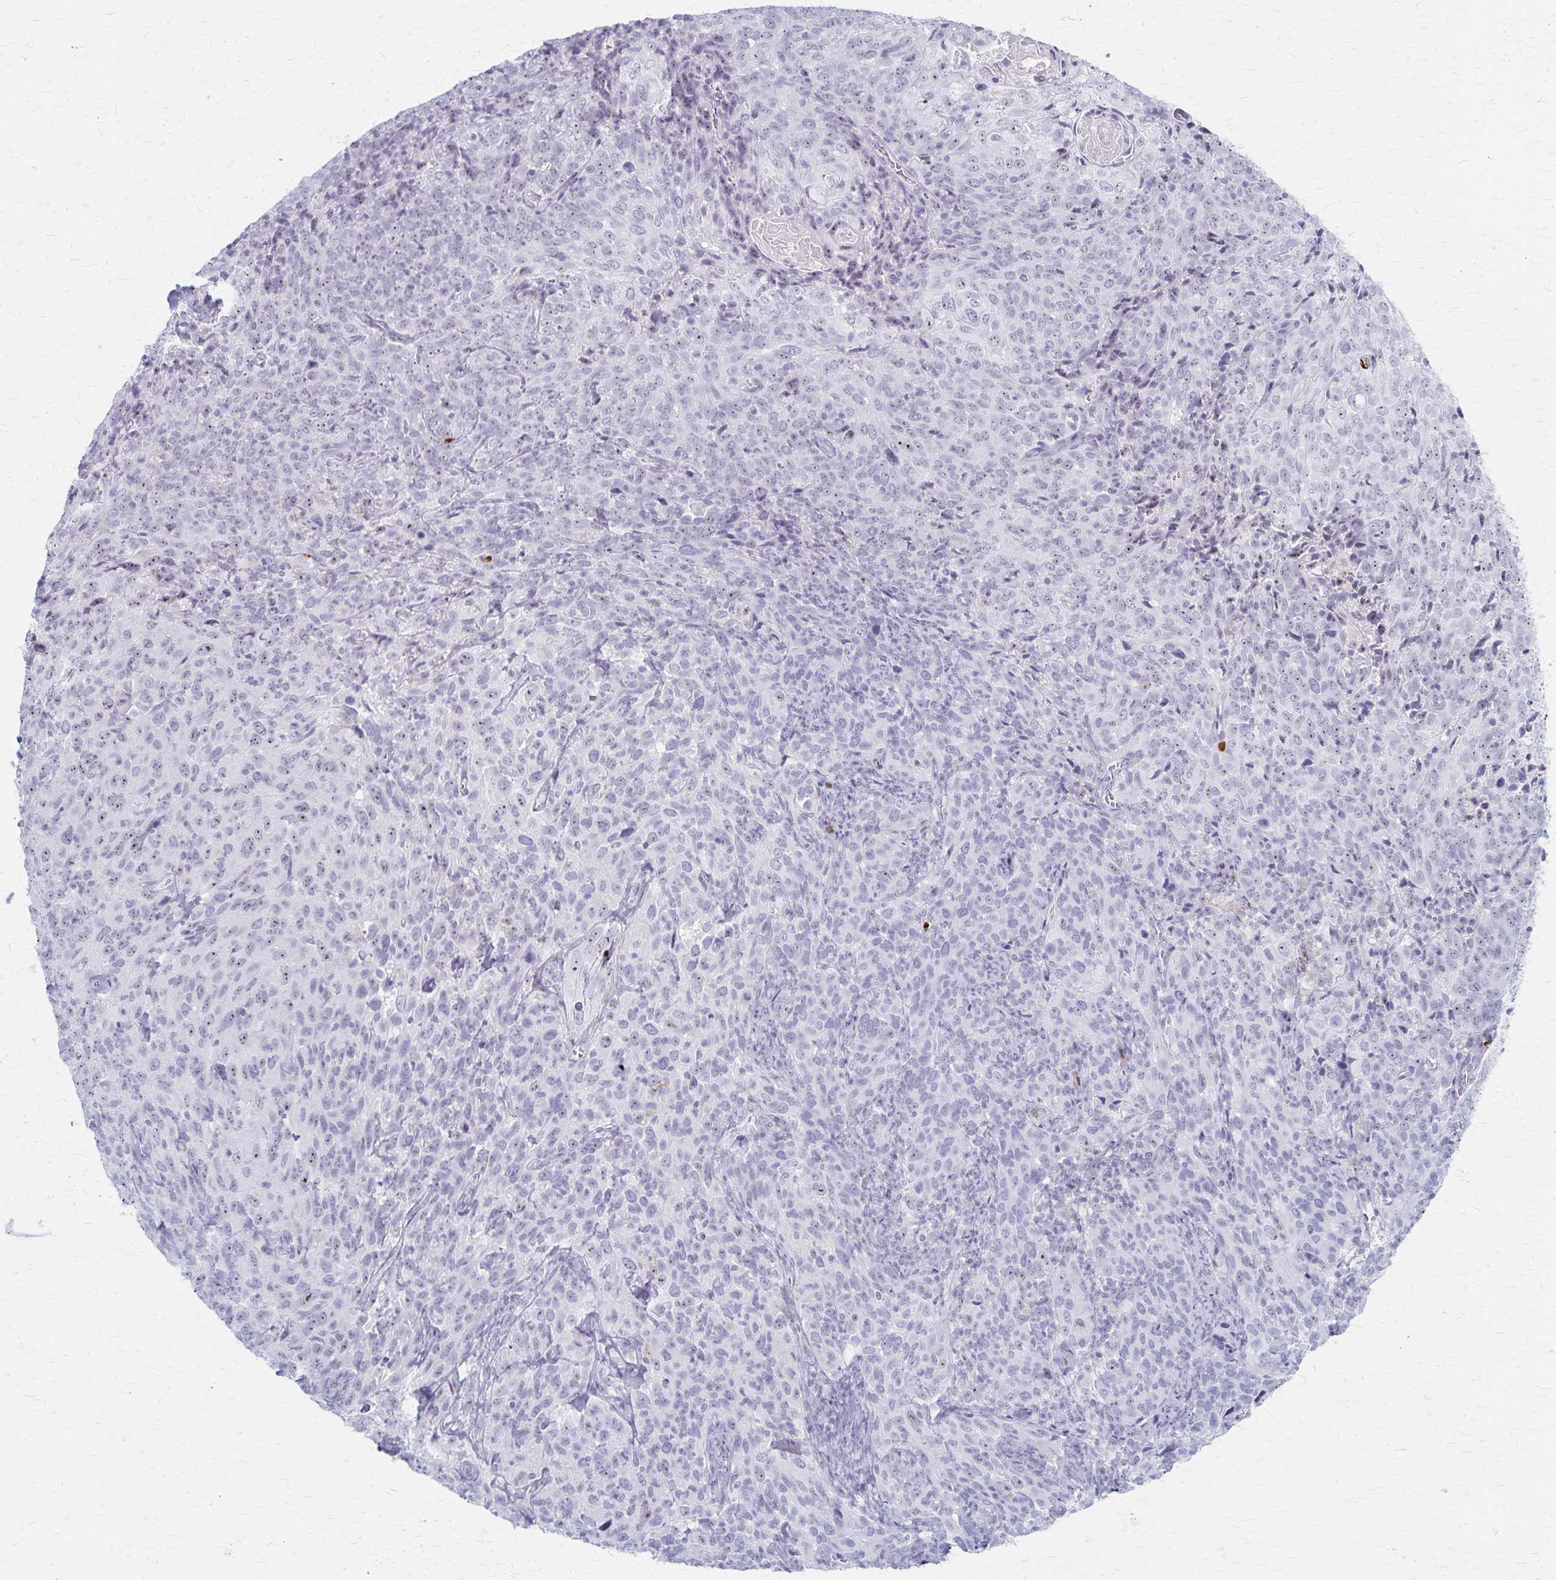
{"staining": {"intensity": "weak", "quantity": "25%-75%", "location": "nuclear"}, "tissue": "cervical cancer", "cell_type": "Tumor cells", "image_type": "cancer", "snomed": [{"axis": "morphology", "description": "Squamous cell carcinoma, NOS"}, {"axis": "topography", "description": "Cervix"}], "caption": "Cervical squamous cell carcinoma was stained to show a protein in brown. There is low levels of weak nuclear positivity in about 25%-75% of tumor cells.", "gene": "DLK2", "patient": {"sex": "female", "age": 51}}